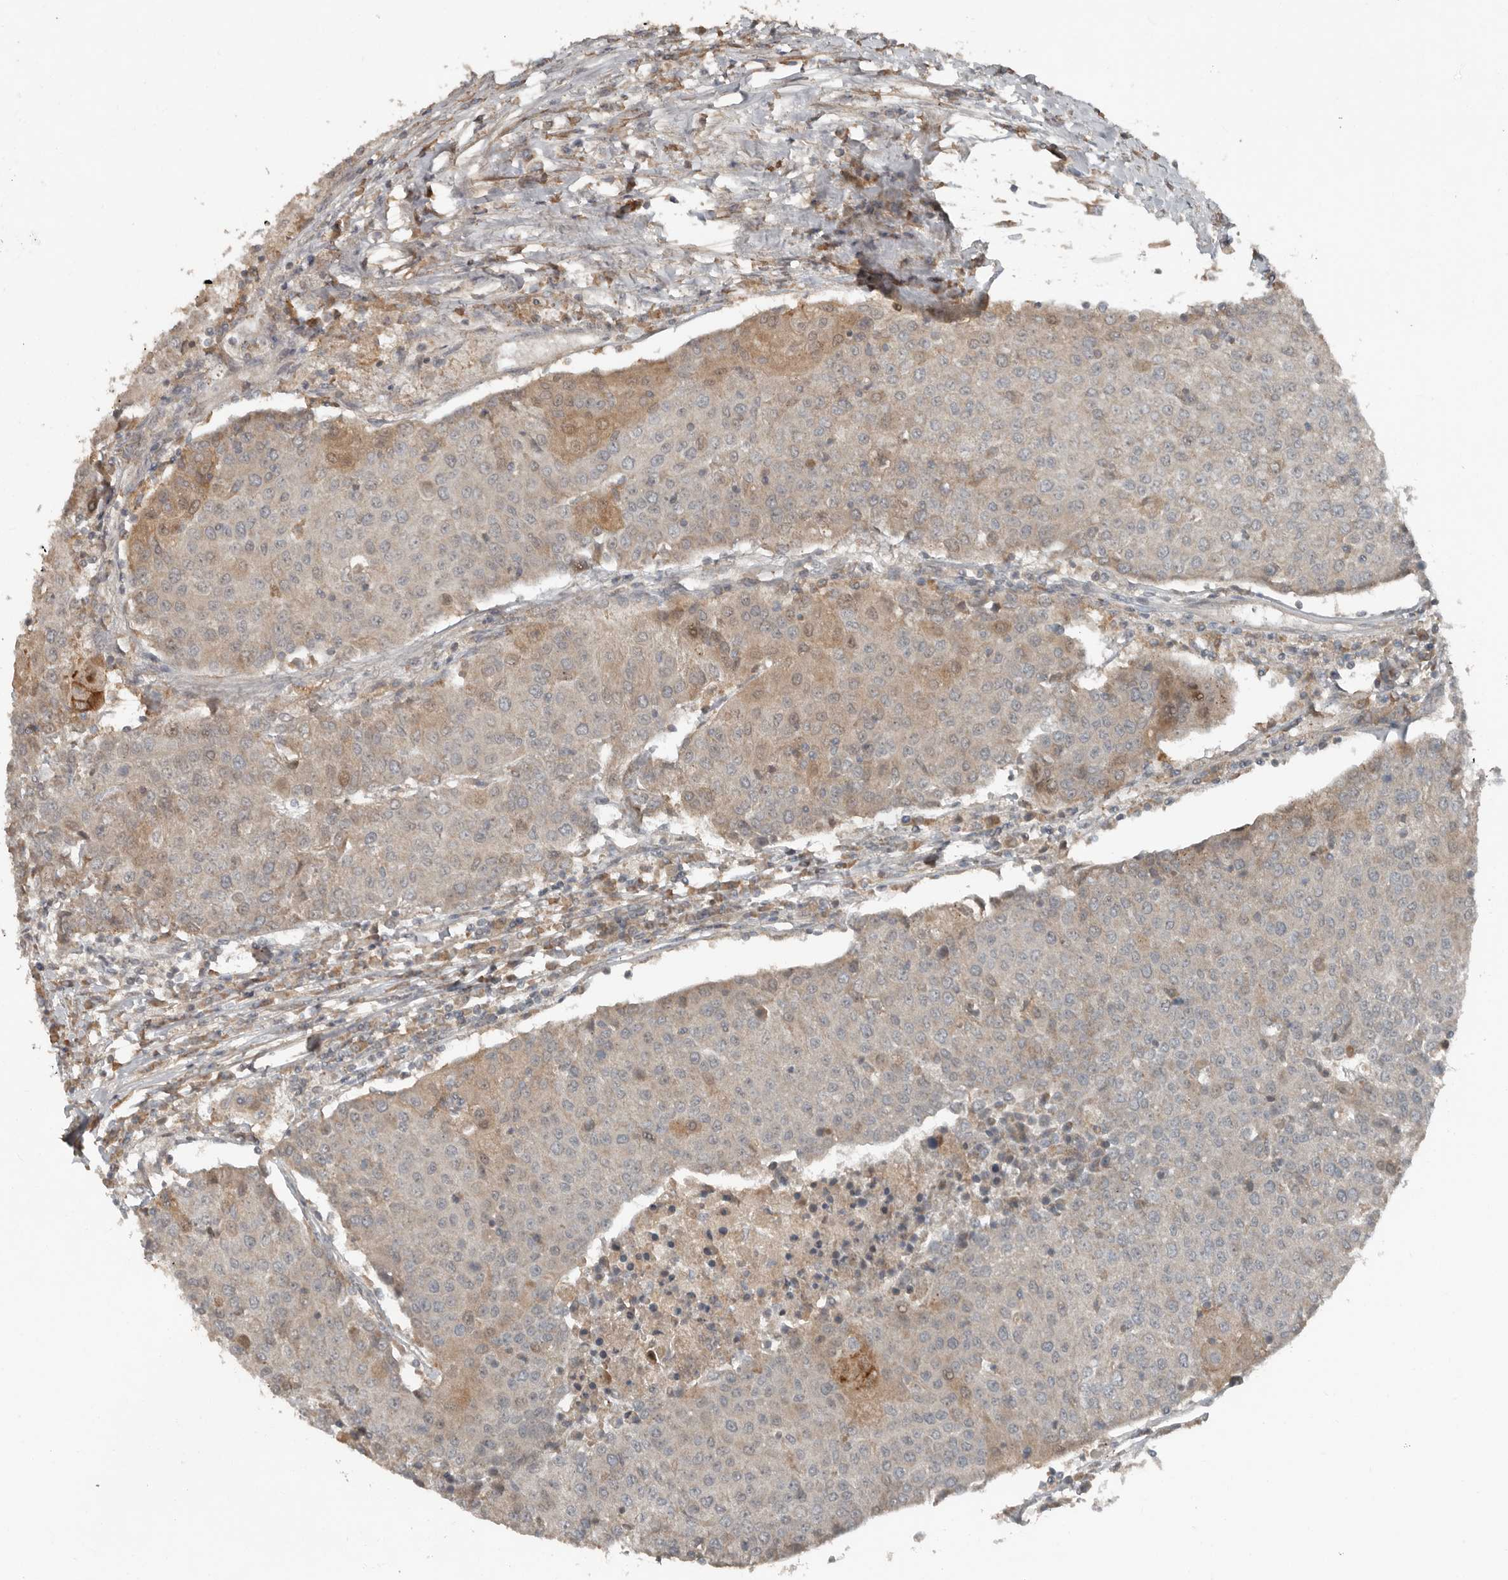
{"staining": {"intensity": "moderate", "quantity": "<25%", "location": "cytoplasmic/membranous"}, "tissue": "urothelial cancer", "cell_type": "Tumor cells", "image_type": "cancer", "snomed": [{"axis": "morphology", "description": "Urothelial carcinoma, High grade"}, {"axis": "topography", "description": "Urinary bladder"}], "caption": "A brown stain highlights moderate cytoplasmic/membranous expression of a protein in high-grade urothelial carcinoma tumor cells. (Stains: DAB (3,3'-diaminobenzidine) in brown, nuclei in blue, Microscopy: brightfield microscopy at high magnification).", "gene": "SLC6A7", "patient": {"sex": "female", "age": 85}}